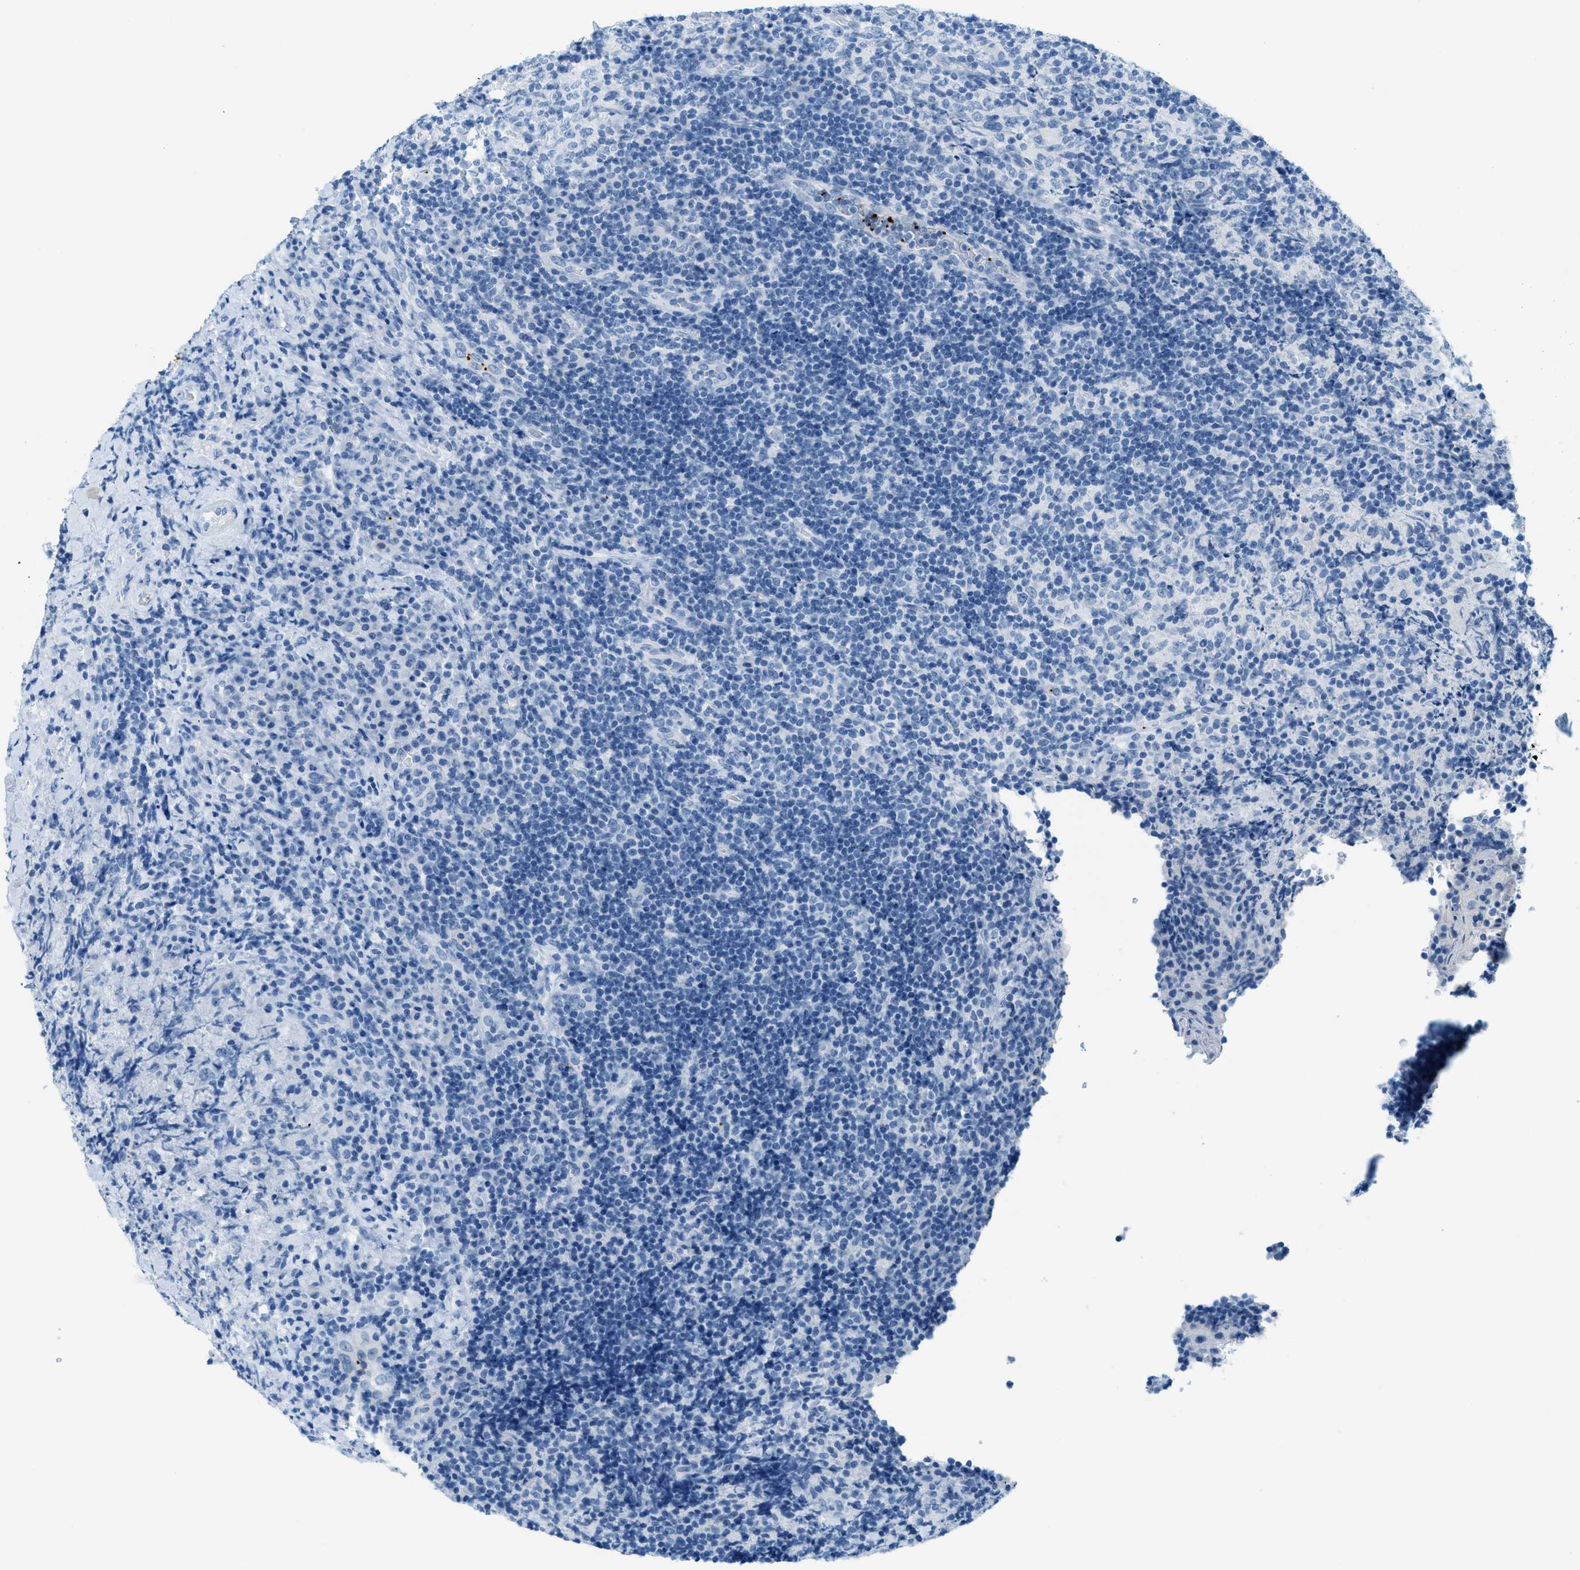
{"staining": {"intensity": "negative", "quantity": "none", "location": "none"}, "tissue": "lymphoma", "cell_type": "Tumor cells", "image_type": "cancer", "snomed": [{"axis": "morphology", "description": "Malignant lymphoma, non-Hodgkin's type, High grade"}, {"axis": "topography", "description": "Tonsil"}], "caption": "A high-resolution photomicrograph shows IHC staining of high-grade malignant lymphoma, non-Hodgkin's type, which shows no significant staining in tumor cells.", "gene": "PPBP", "patient": {"sex": "female", "age": 36}}